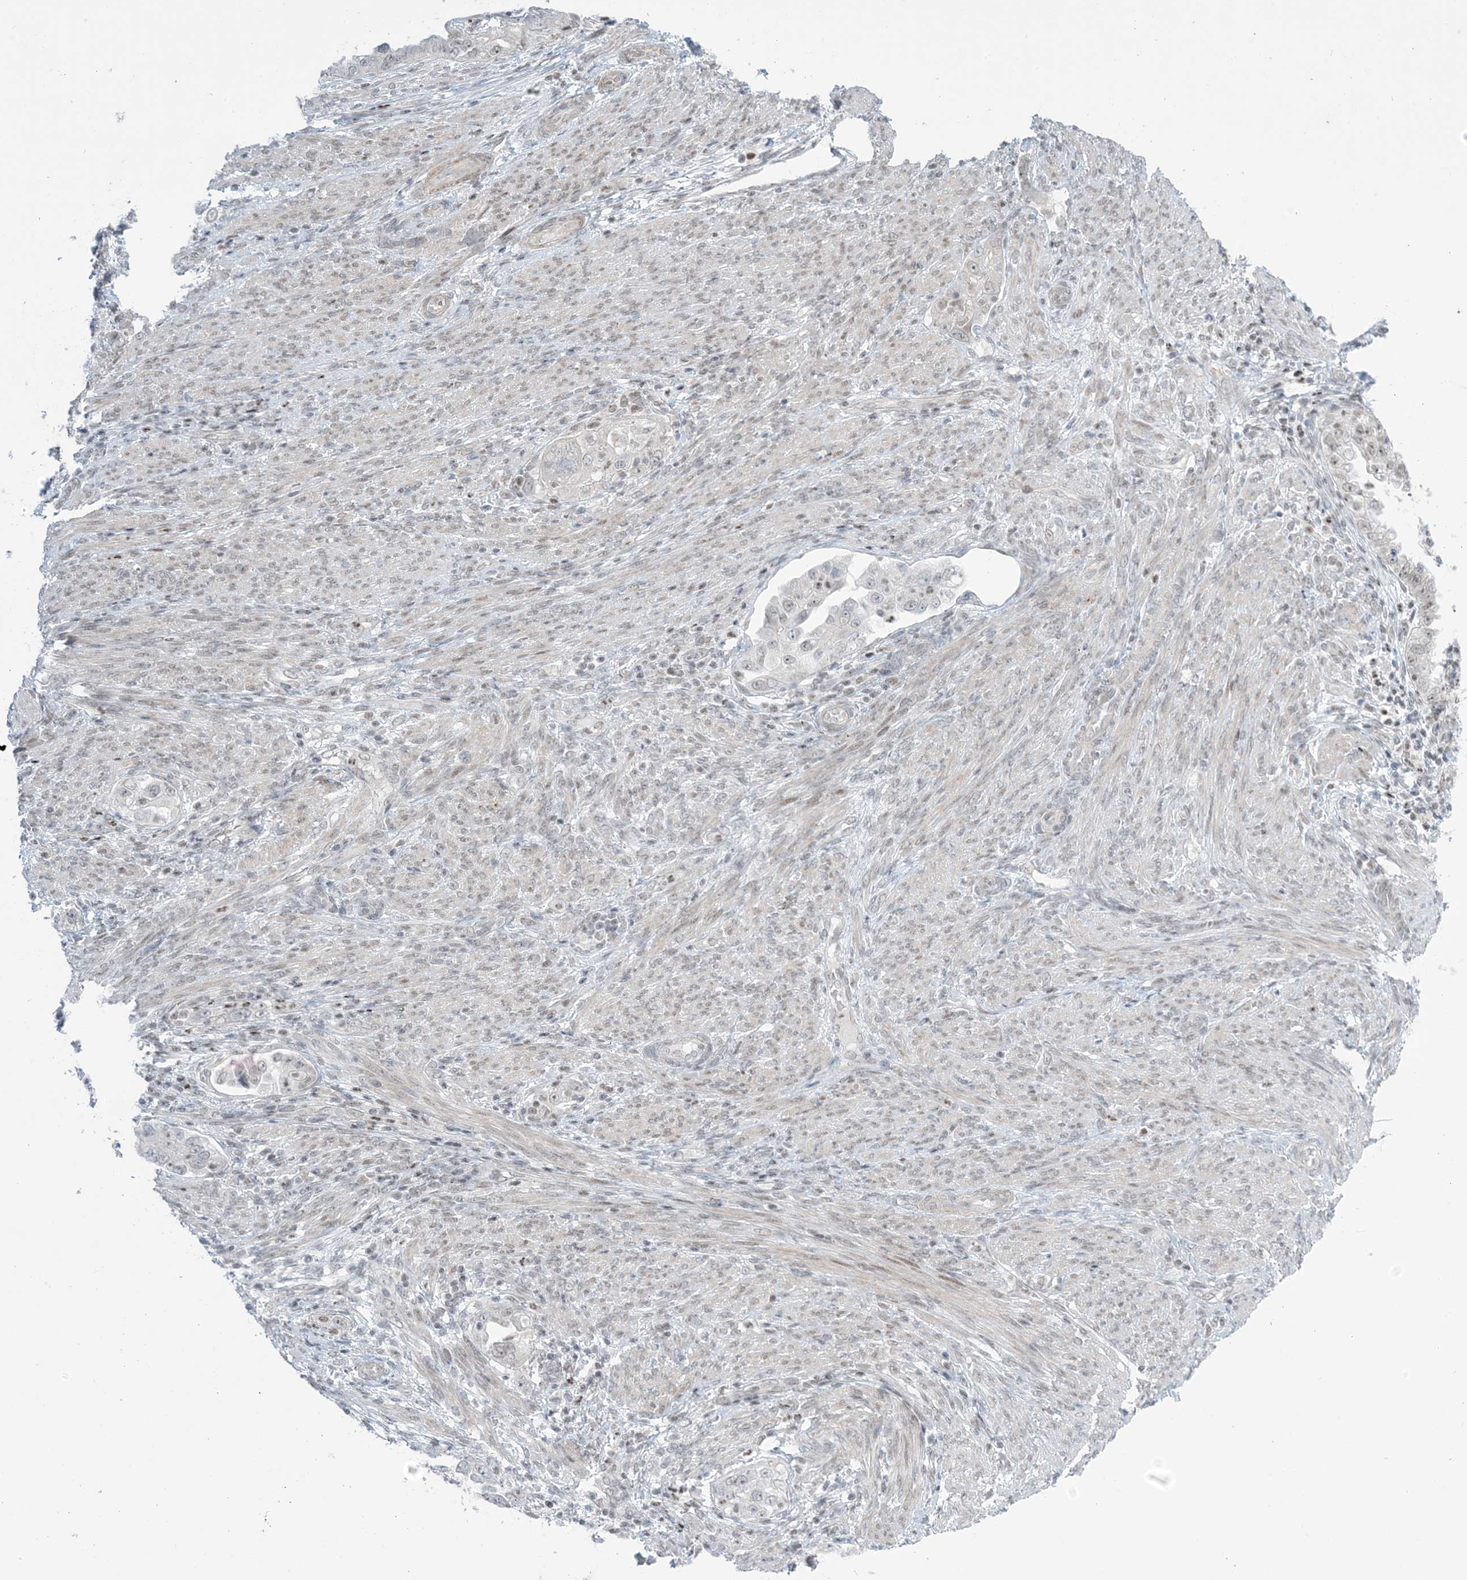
{"staining": {"intensity": "negative", "quantity": "none", "location": "none"}, "tissue": "endometrial cancer", "cell_type": "Tumor cells", "image_type": "cancer", "snomed": [{"axis": "morphology", "description": "Adenocarcinoma, NOS"}, {"axis": "topography", "description": "Endometrium"}], "caption": "Image shows no significant protein staining in tumor cells of endometrial adenocarcinoma.", "gene": "TFPT", "patient": {"sex": "female", "age": 85}}